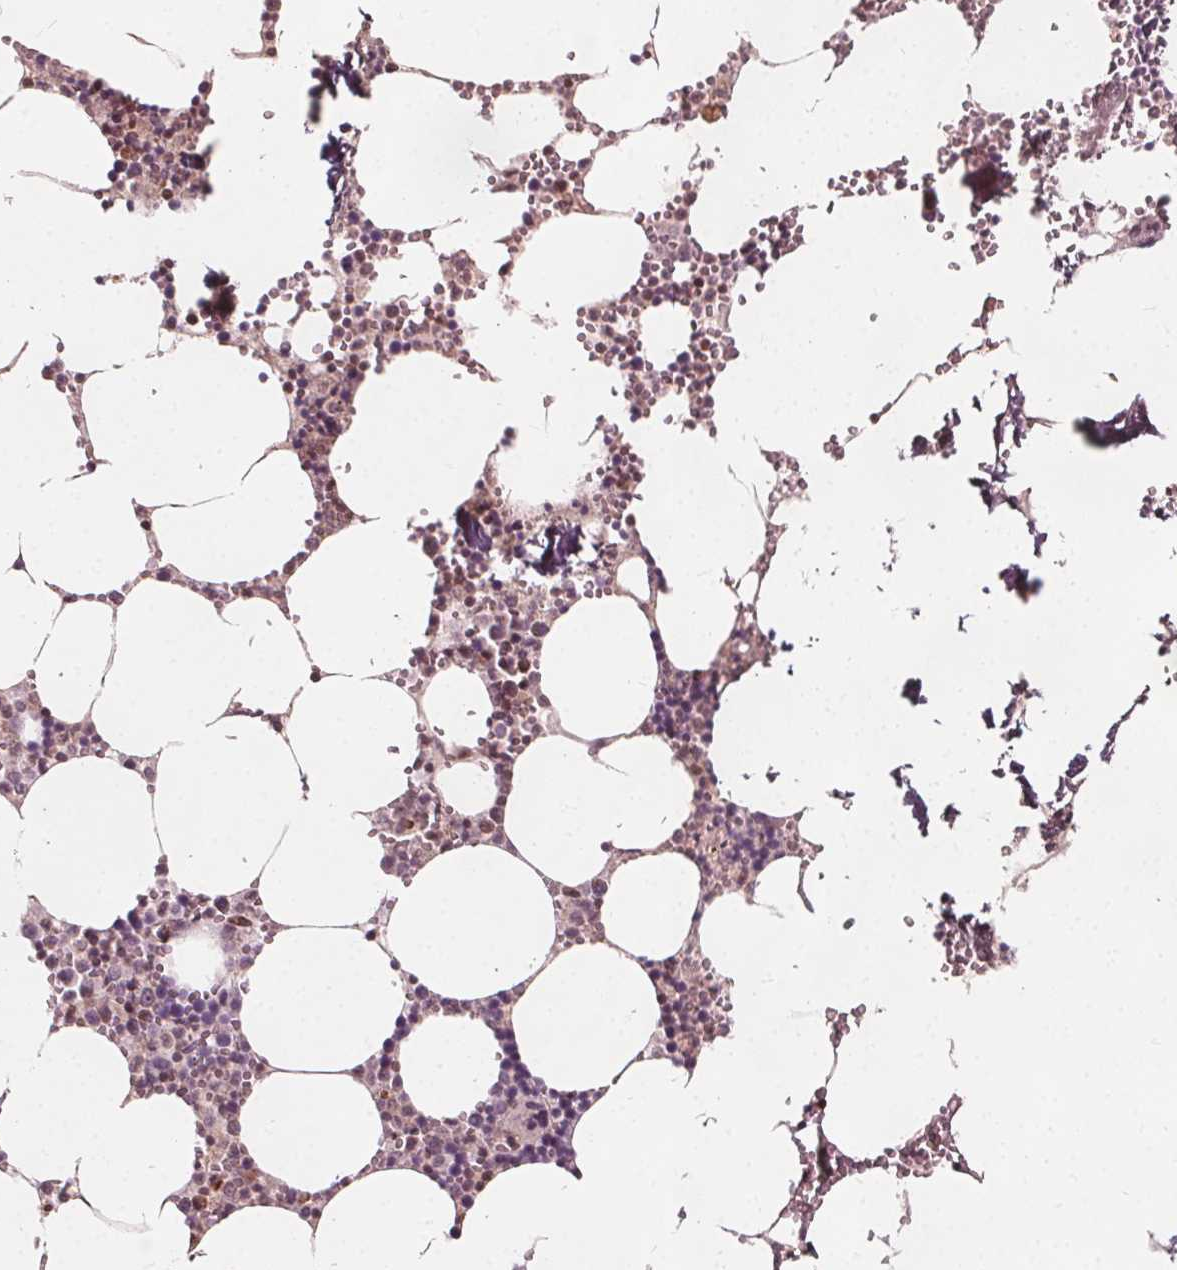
{"staining": {"intensity": "strong", "quantity": "<25%", "location": "cytoplasmic/membranous,nuclear"}, "tissue": "bone marrow", "cell_type": "Hematopoietic cells", "image_type": "normal", "snomed": [{"axis": "morphology", "description": "Normal tissue, NOS"}, {"axis": "topography", "description": "Bone marrow"}], "caption": "About <25% of hematopoietic cells in normal bone marrow show strong cytoplasmic/membranous,nuclear protein positivity as visualized by brown immunohistochemical staining.", "gene": "AIP", "patient": {"sex": "male", "age": 54}}